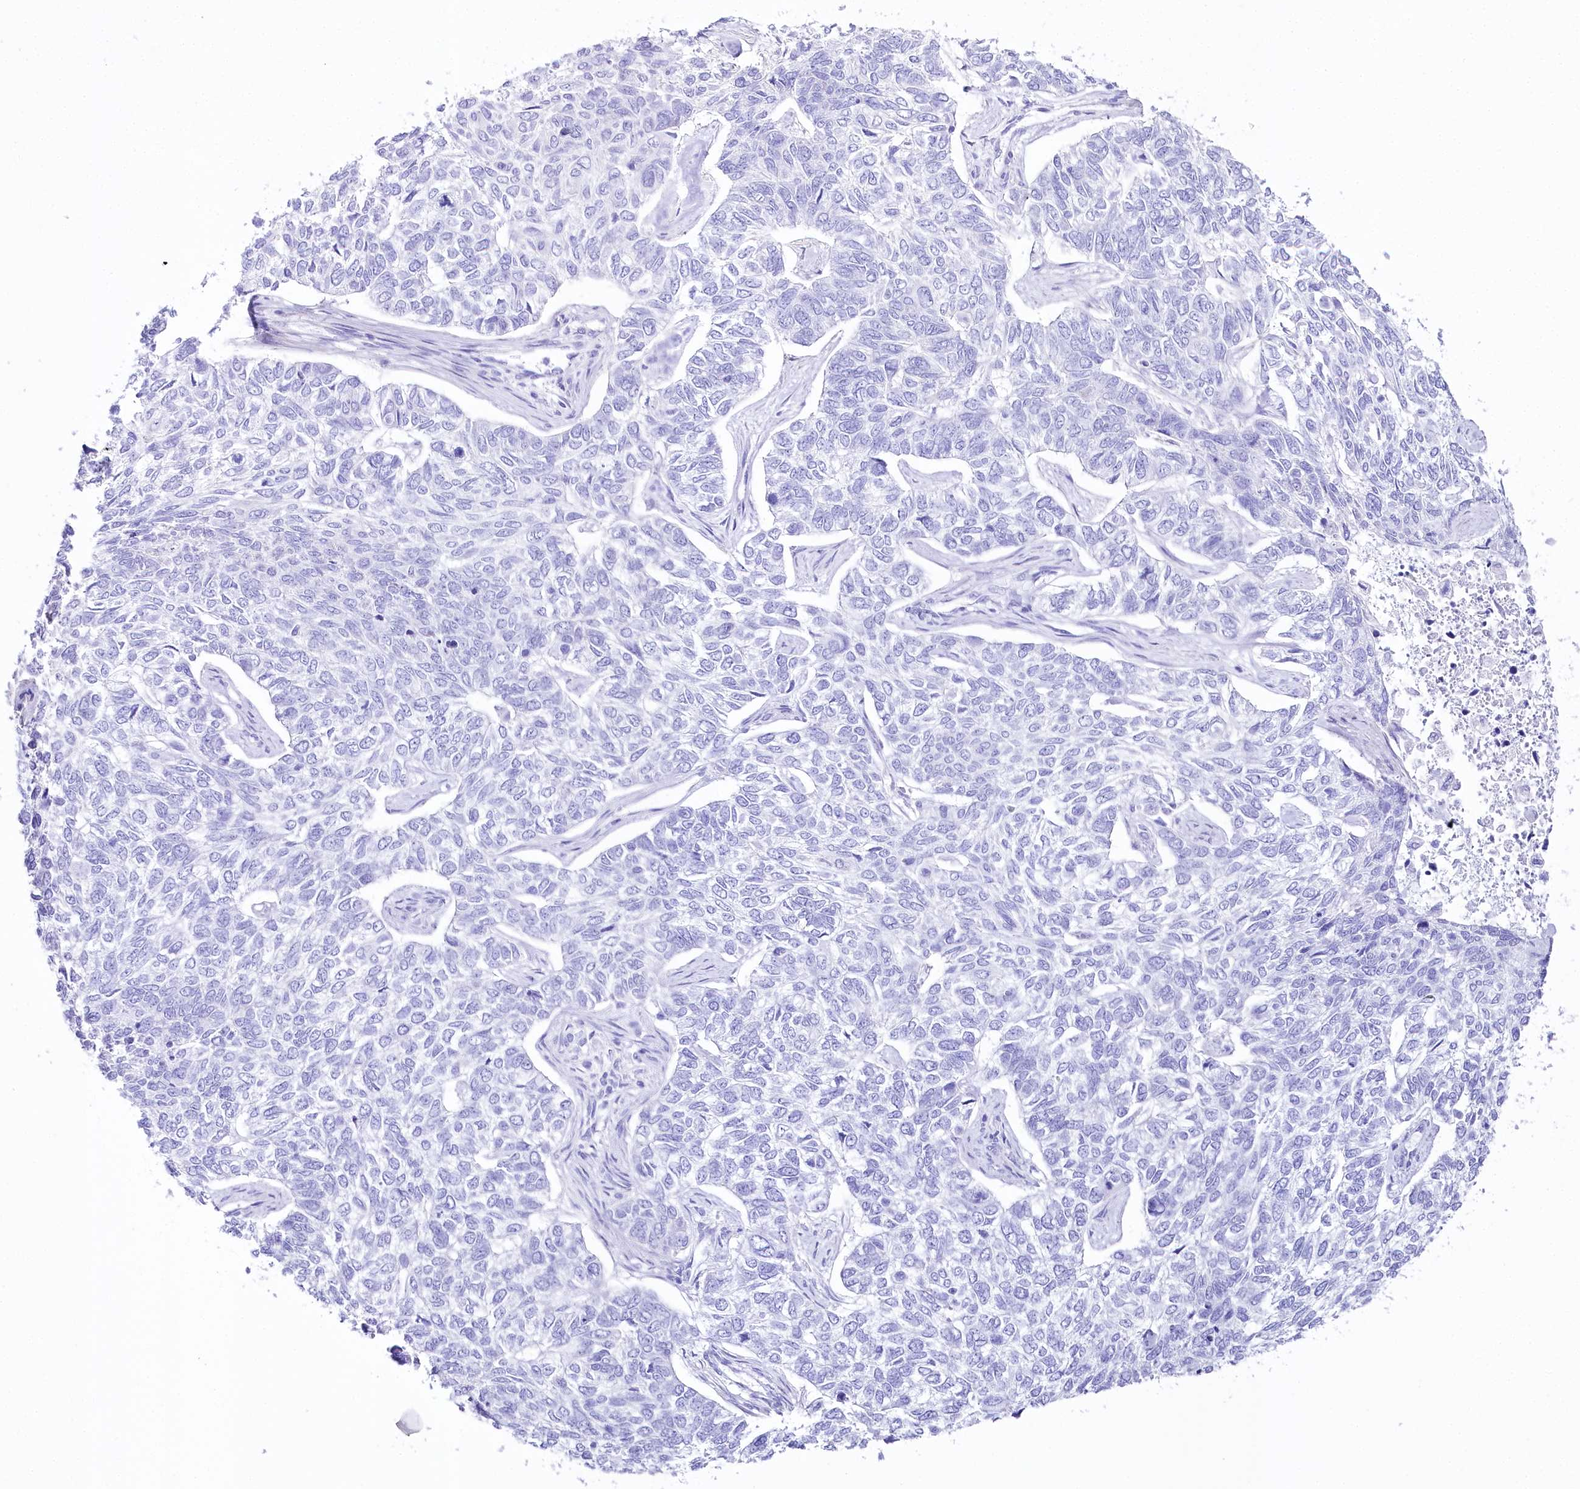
{"staining": {"intensity": "negative", "quantity": "none", "location": "none"}, "tissue": "skin cancer", "cell_type": "Tumor cells", "image_type": "cancer", "snomed": [{"axis": "morphology", "description": "Basal cell carcinoma"}, {"axis": "topography", "description": "Skin"}], "caption": "Immunohistochemistry (IHC) image of skin basal cell carcinoma stained for a protein (brown), which exhibits no staining in tumor cells.", "gene": "CSN3", "patient": {"sex": "female", "age": 65}}